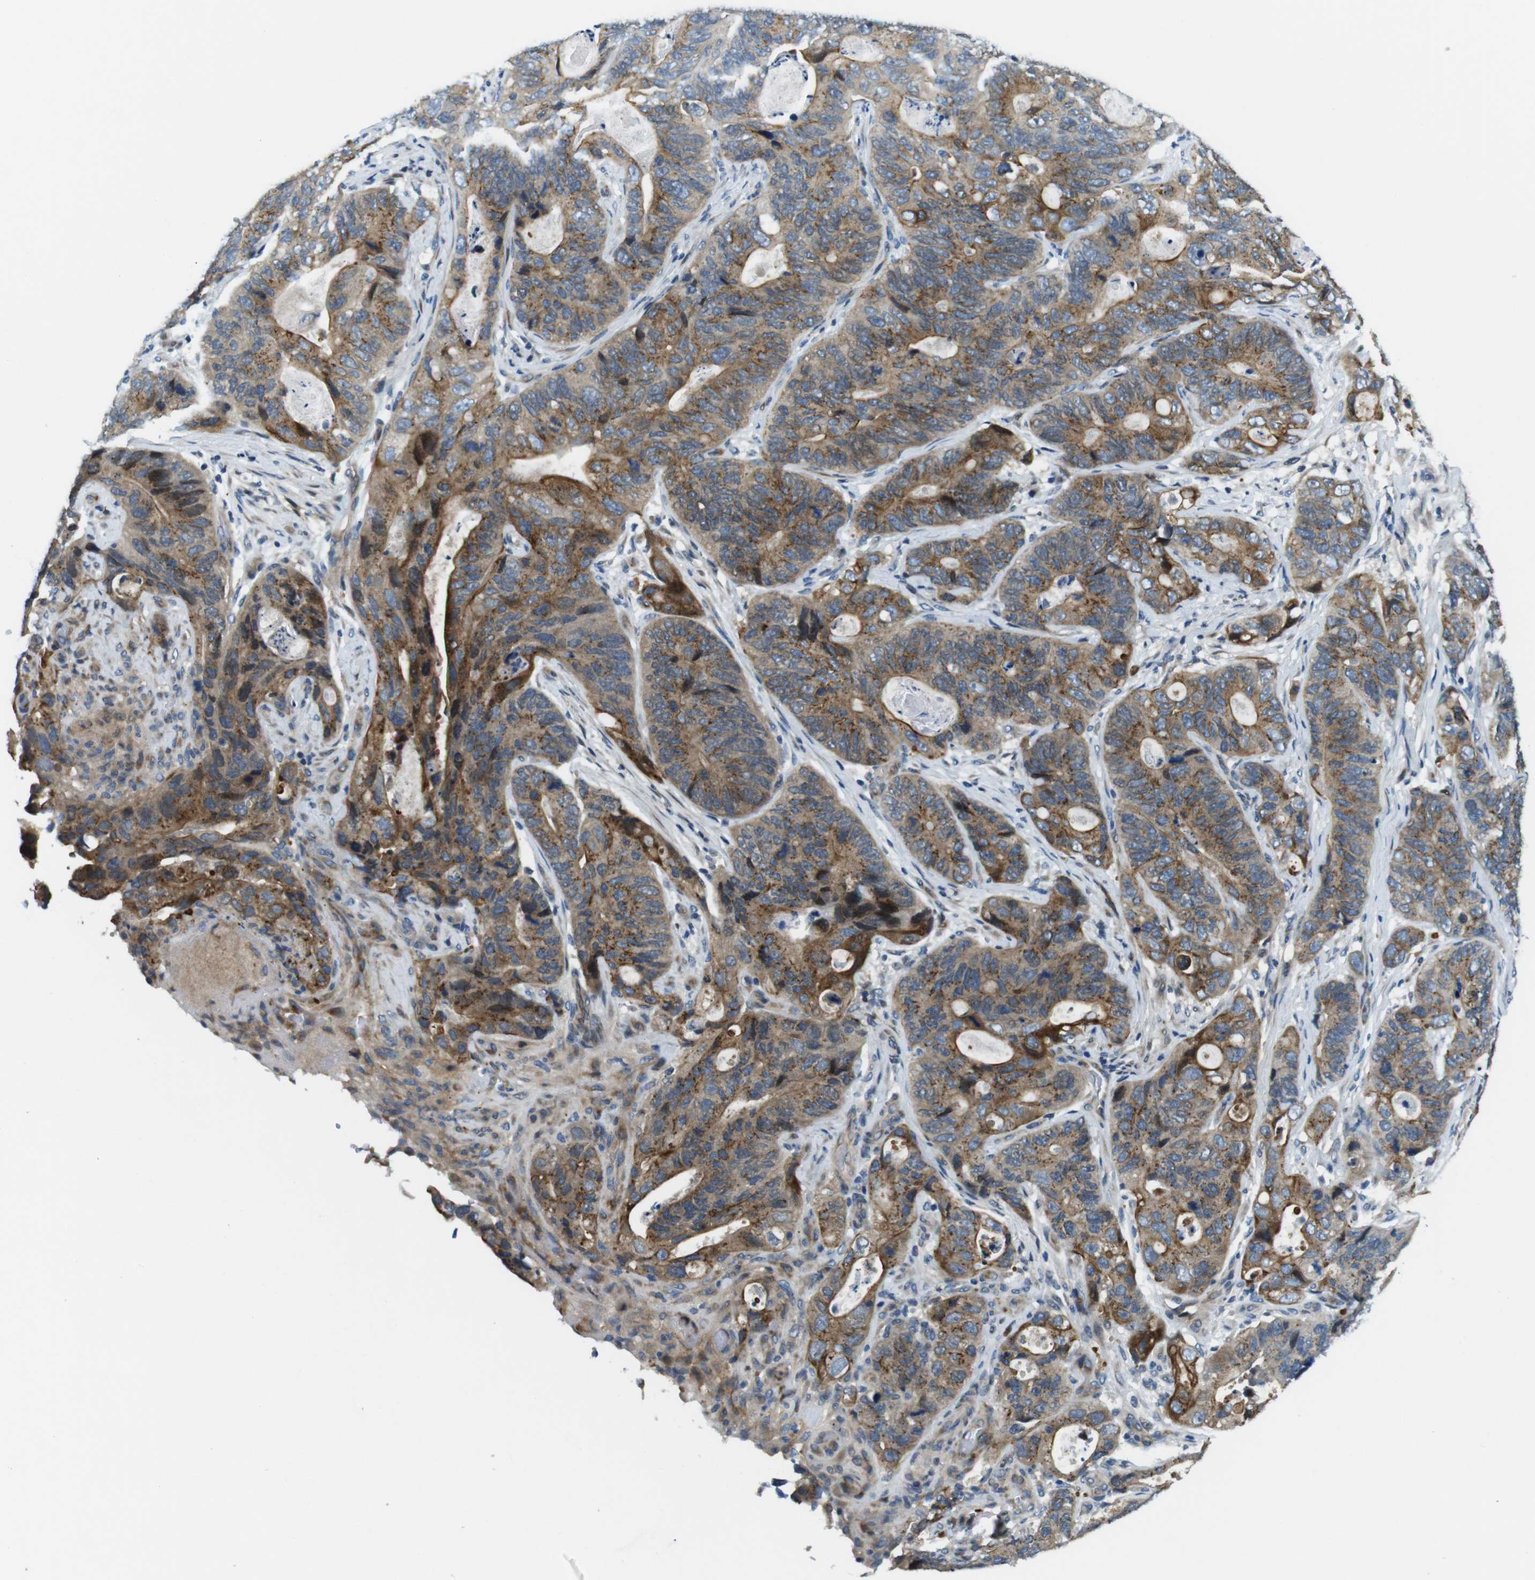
{"staining": {"intensity": "moderate", "quantity": ">75%", "location": "cytoplasmic/membranous"}, "tissue": "stomach cancer", "cell_type": "Tumor cells", "image_type": "cancer", "snomed": [{"axis": "morphology", "description": "Adenocarcinoma, NOS"}, {"axis": "topography", "description": "Stomach"}], "caption": "A histopathology image of stomach cancer (adenocarcinoma) stained for a protein shows moderate cytoplasmic/membranous brown staining in tumor cells.", "gene": "ZDHHC3", "patient": {"sex": "female", "age": 89}}